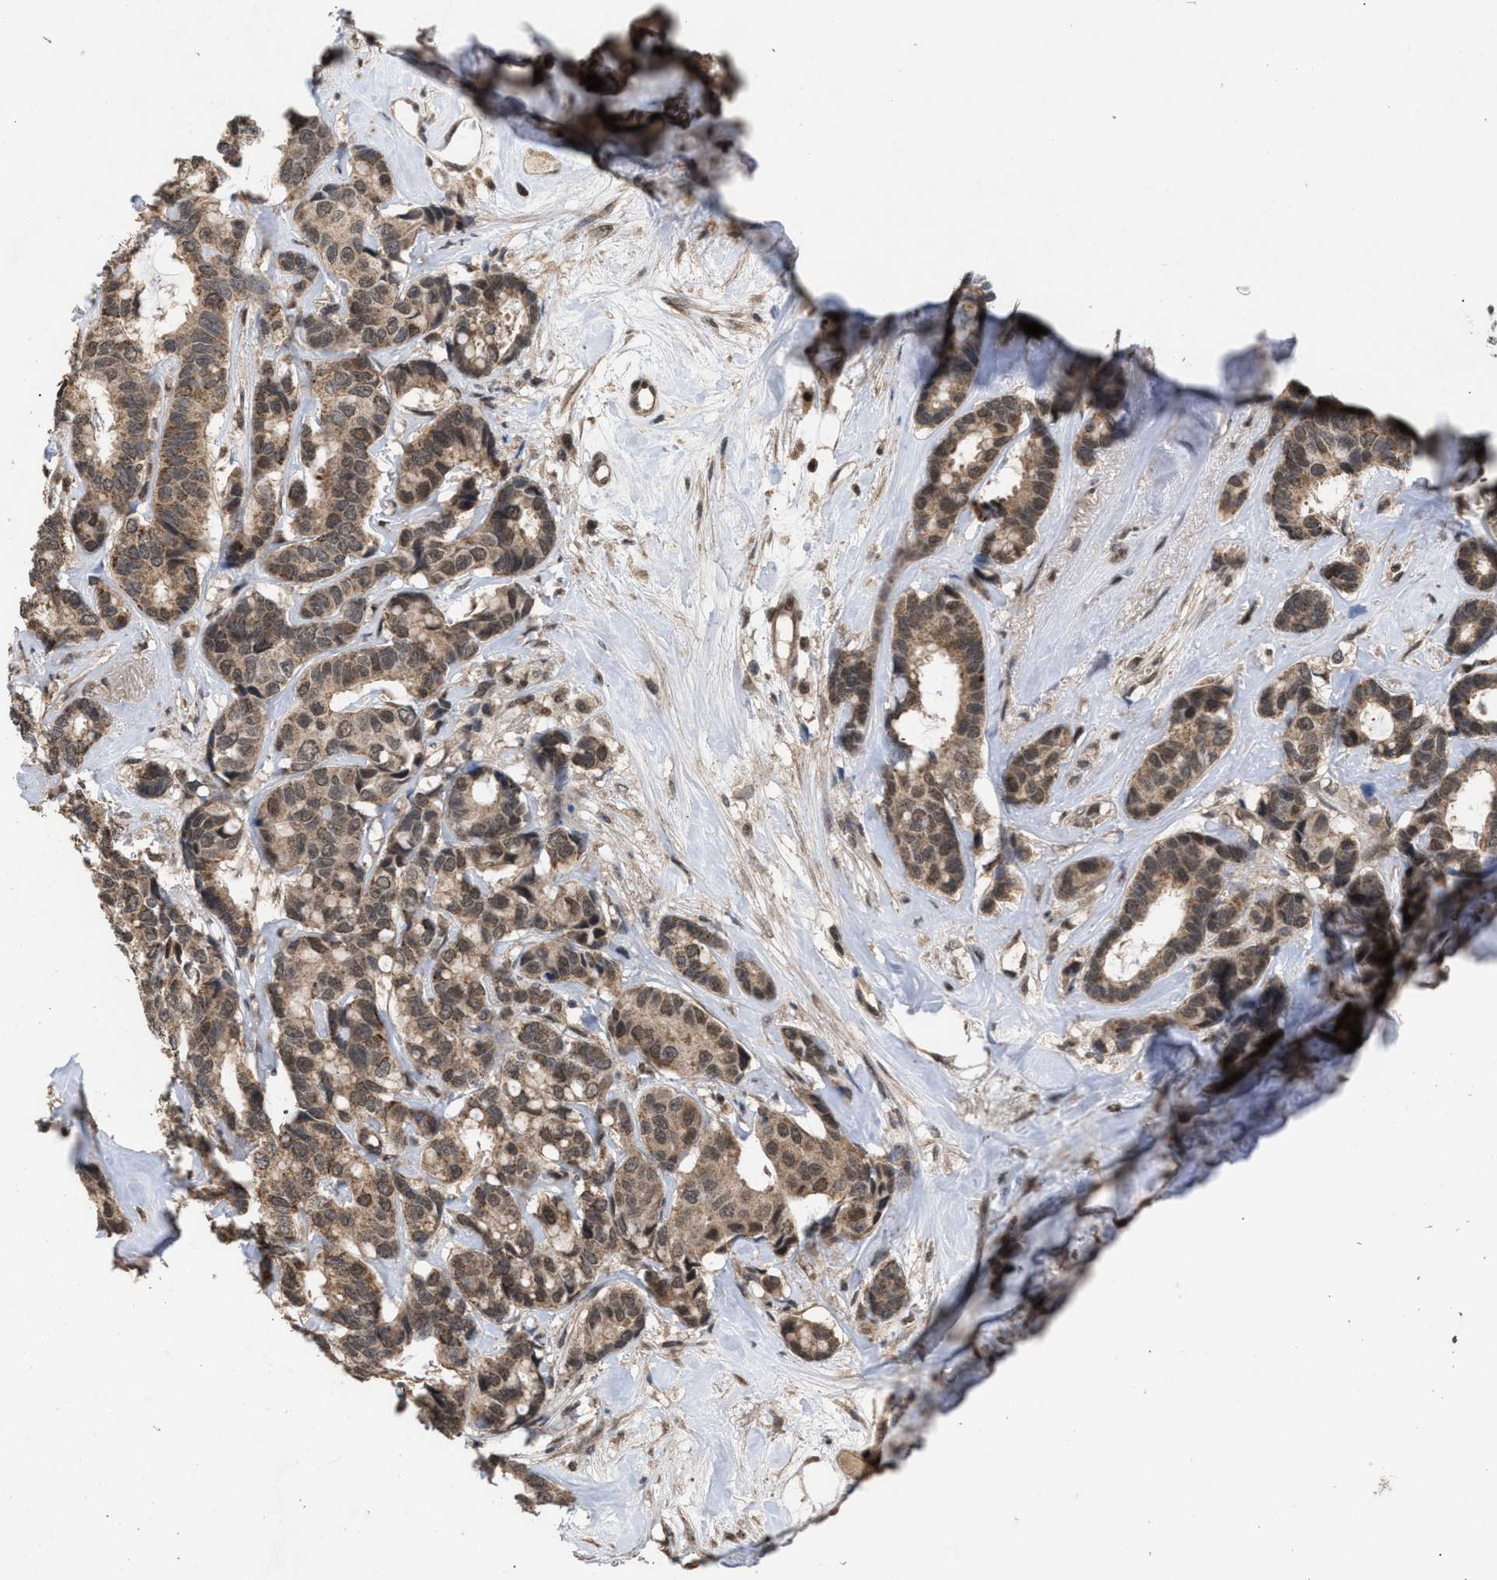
{"staining": {"intensity": "moderate", "quantity": ">75%", "location": "cytoplasmic/membranous"}, "tissue": "breast cancer", "cell_type": "Tumor cells", "image_type": "cancer", "snomed": [{"axis": "morphology", "description": "Duct carcinoma"}, {"axis": "topography", "description": "Breast"}], "caption": "Approximately >75% of tumor cells in infiltrating ductal carcinoma (breast) demonstrate moderate cytoplasmic/membranous protein staining as visualized by brown immunohistochemical staining.", "gene": "C9orf78", "patient": {"sex": "female", "age": 87}}